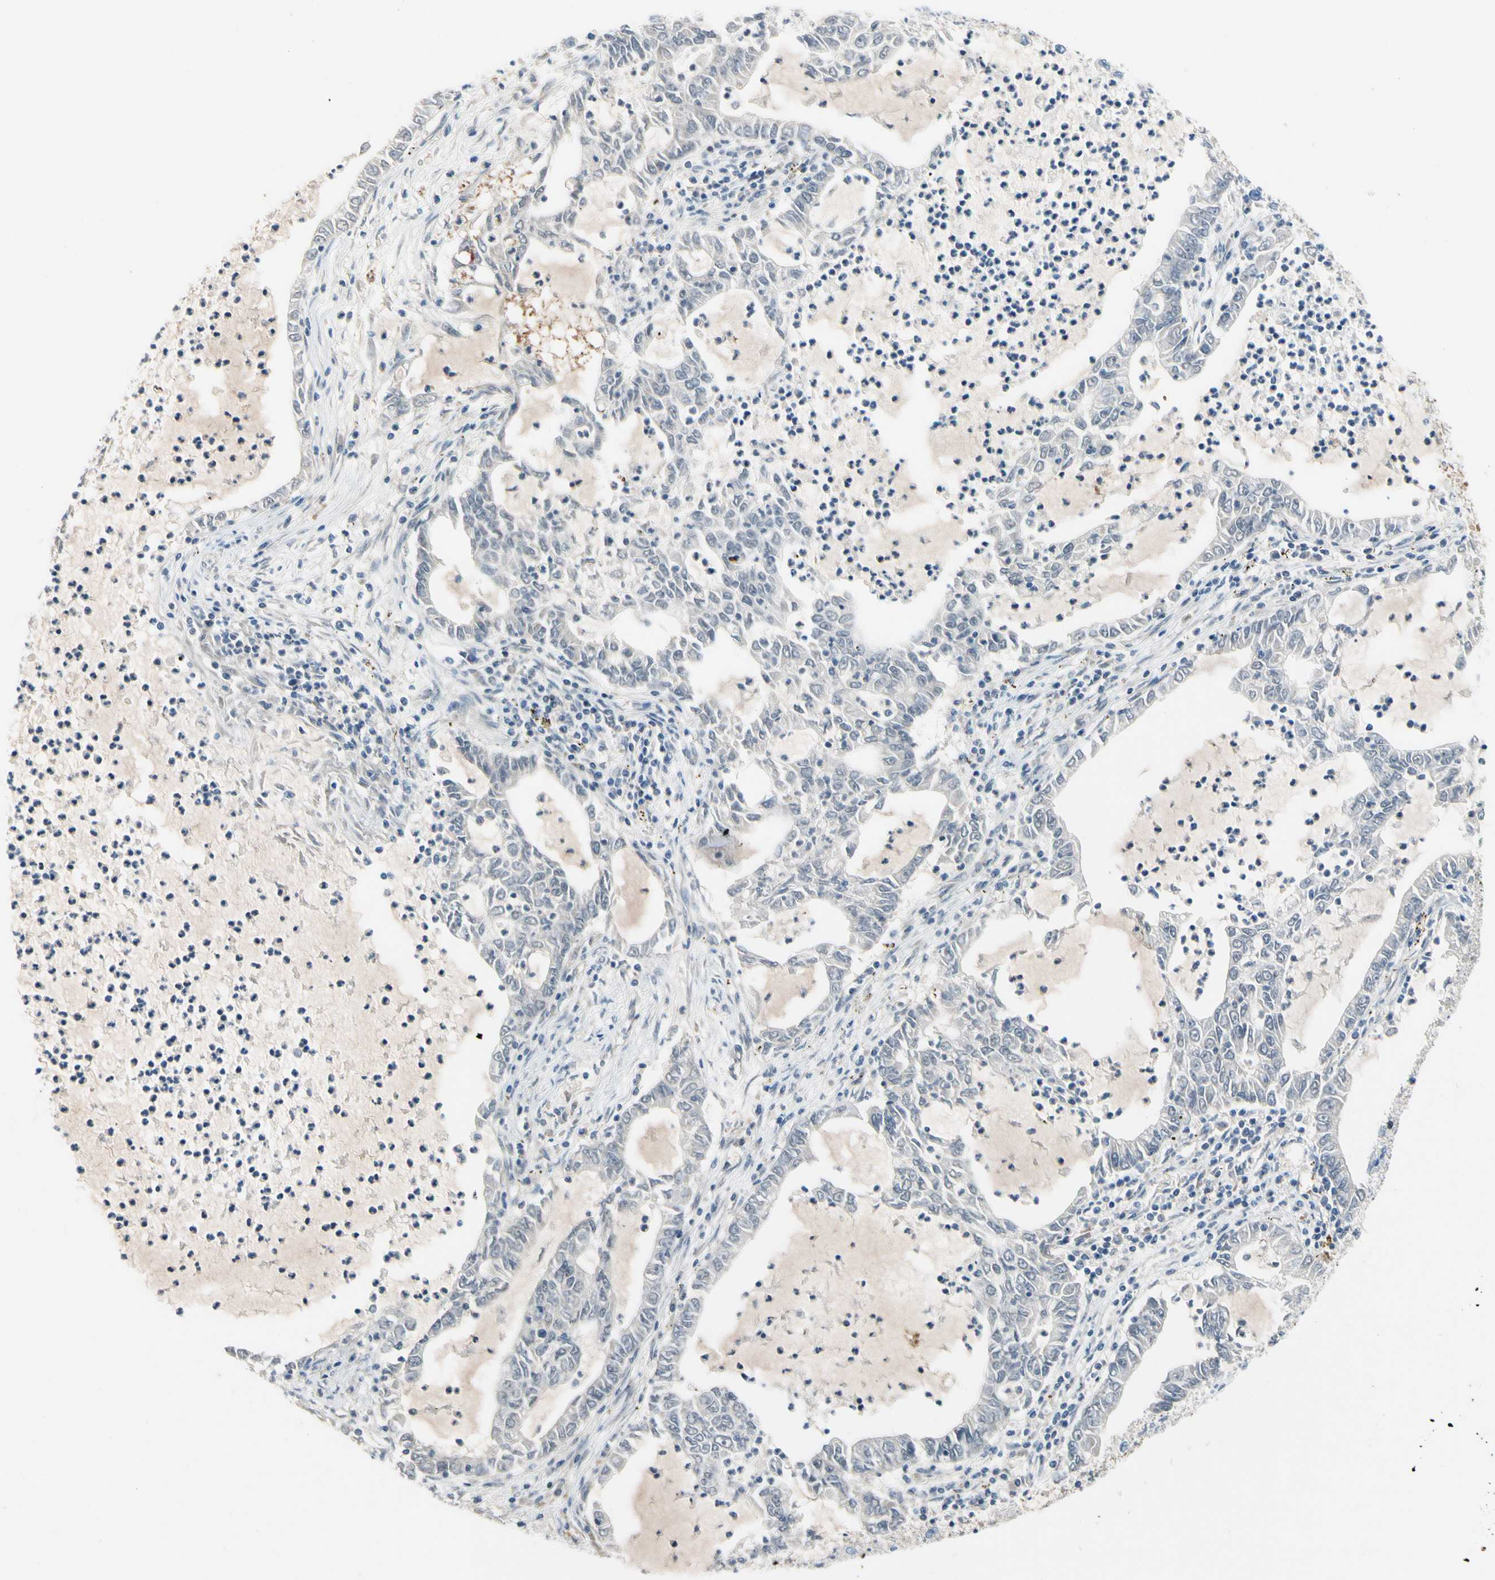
{"staining": {"intensity": "negative", "quantity": "none", "location": "none"}, "tissue": "lung cancer", "cell_type": "Tumor cells", "image_type": "cancer", "snomed": [{"axis": "morphology", "description": "Adenocarcinoma, NOS"}, {"axis": "topography", "description": "Lung"}], "caption": "A histopathology image of human lung cancer (adenocarcinoma) is negative for staining in tumor cells.", "gene": "CNDP1", "patient": {"sex": "female", "age": 51}}